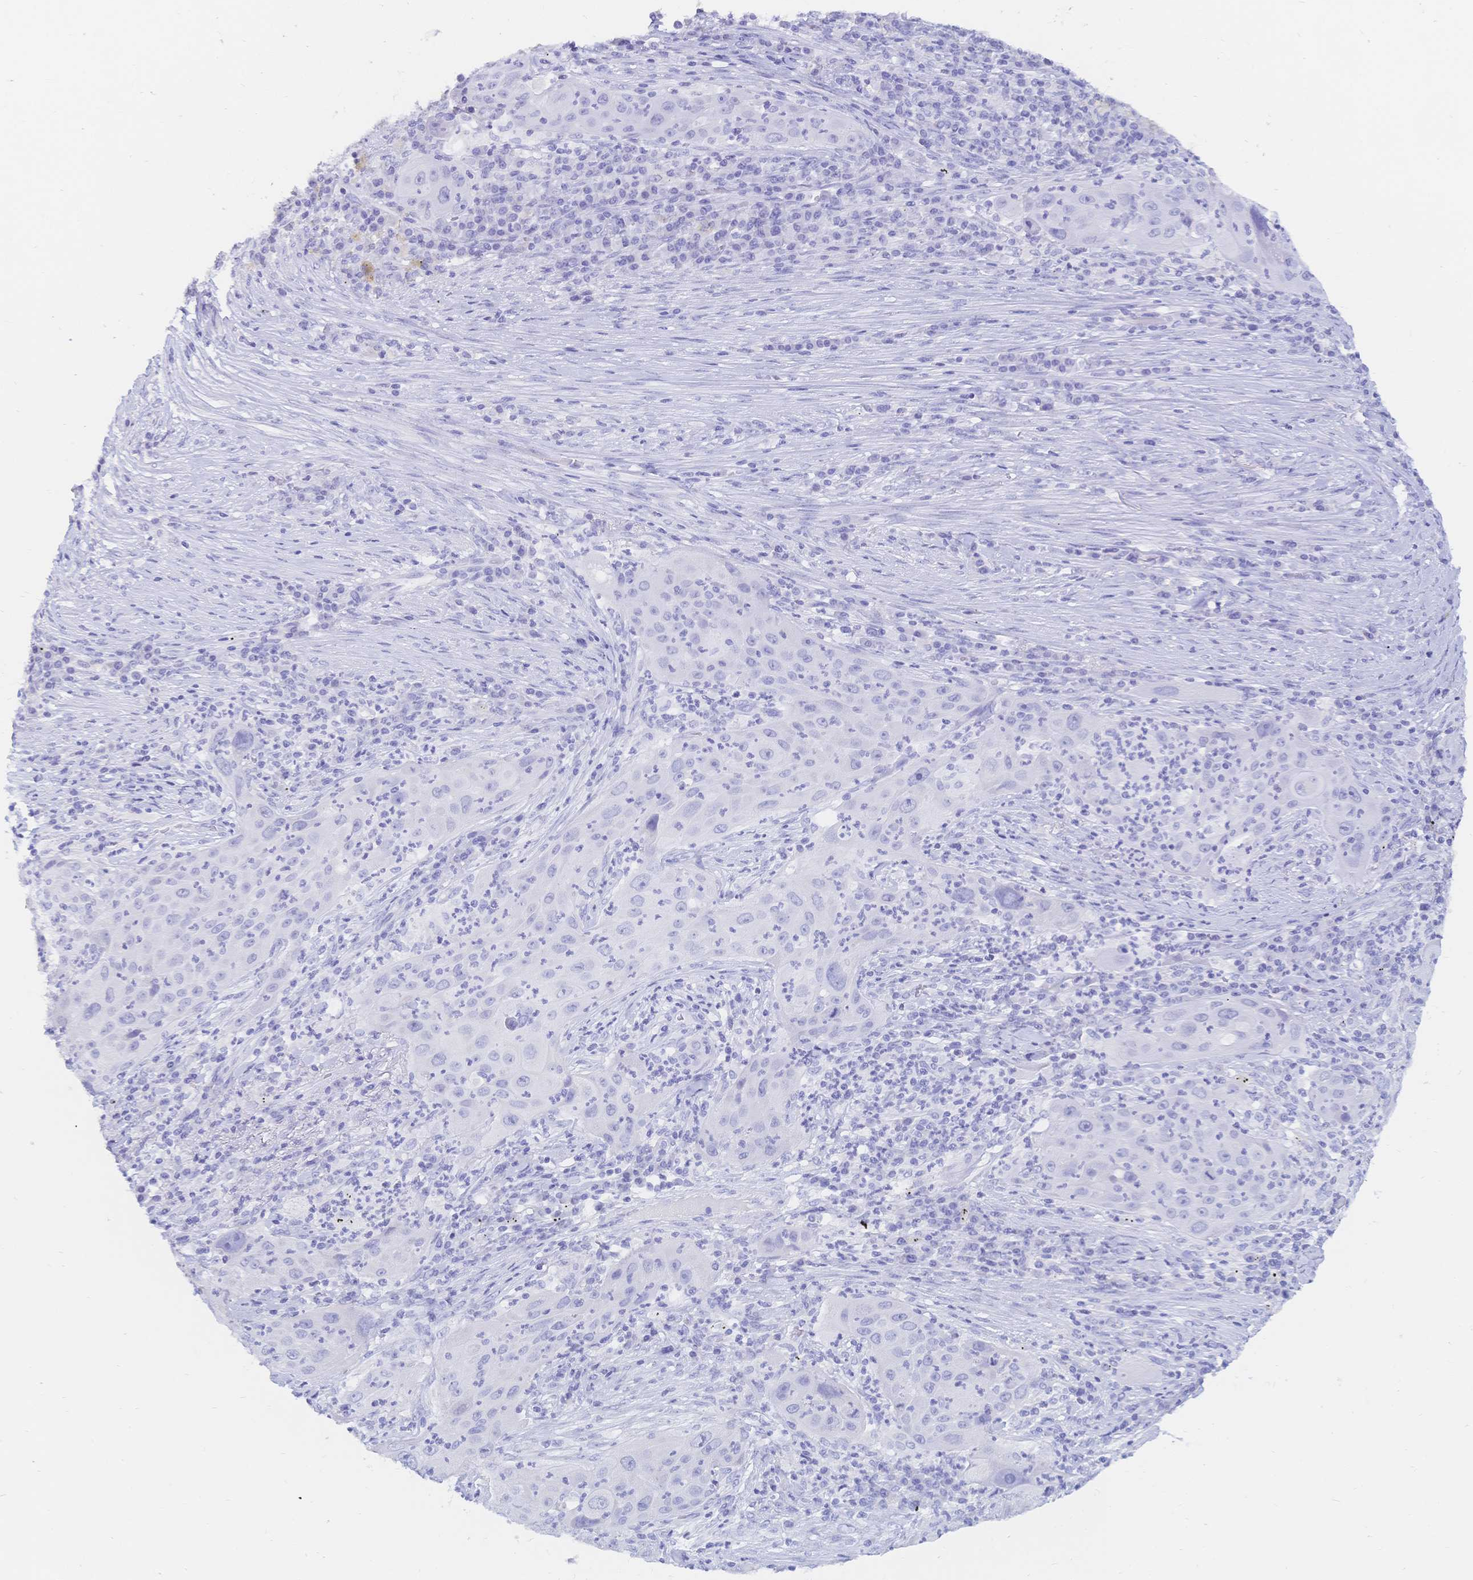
{"staining": {"intensity": "negative", "quantity": "none", "location": "none"}, "tissue": "lung cancer", "cell_type": "Tumor cells", "image_type": "cancer", "snomed": [{"axis": "morphology", "description": "Squamous cell carcinoma, NOS"}, {"axis": "topography", "description": "Lung"}], "caption": "Lung cancer (squamous cell carcinoma) was stained to show a protein in brown. There is no significant staining in tumor cells.", "gene": "MEP1B", "patient": {"sex": "female", "age": 59}}